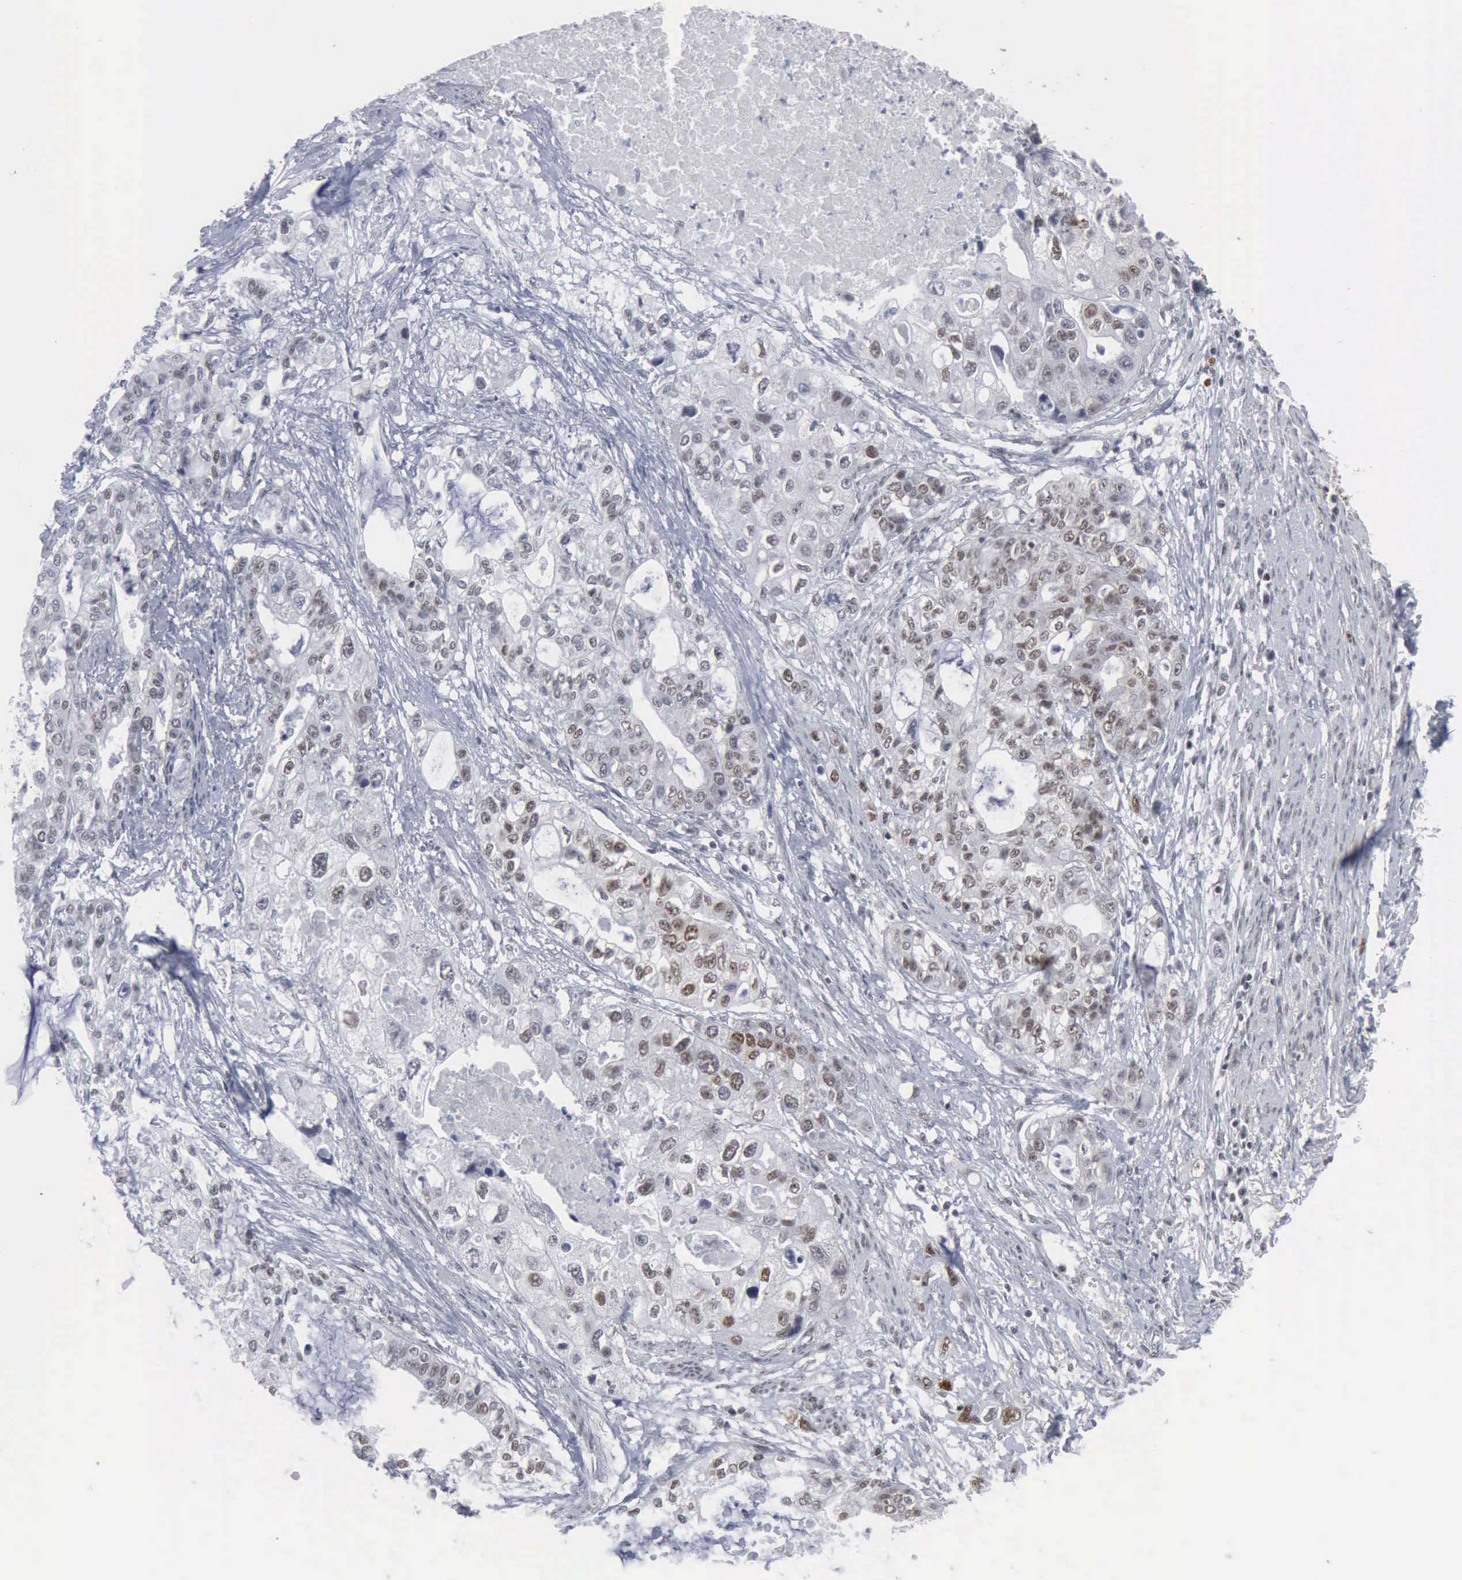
{"staining": {"intensity": "weak", "quantity": "25%-75%", "location": "nuclear"}, "tissue": "stomach cancer", "cell_type": "Tumor cells", "image_type": "cancer", "snomed": [{"axis": "morphology", "description": "Adenocarcinoma, NOS"}, {"axis": "topography", "description": "Stomach, upper"}], "caption": "Stomach adenocarcinoma tissue exhibits weak nuclear staining in approximately 25%-75% of tumor cells, visualized by immunohistochemistry.", "gene": "XPA", "patient": {"sex": "female", "age": 52}}